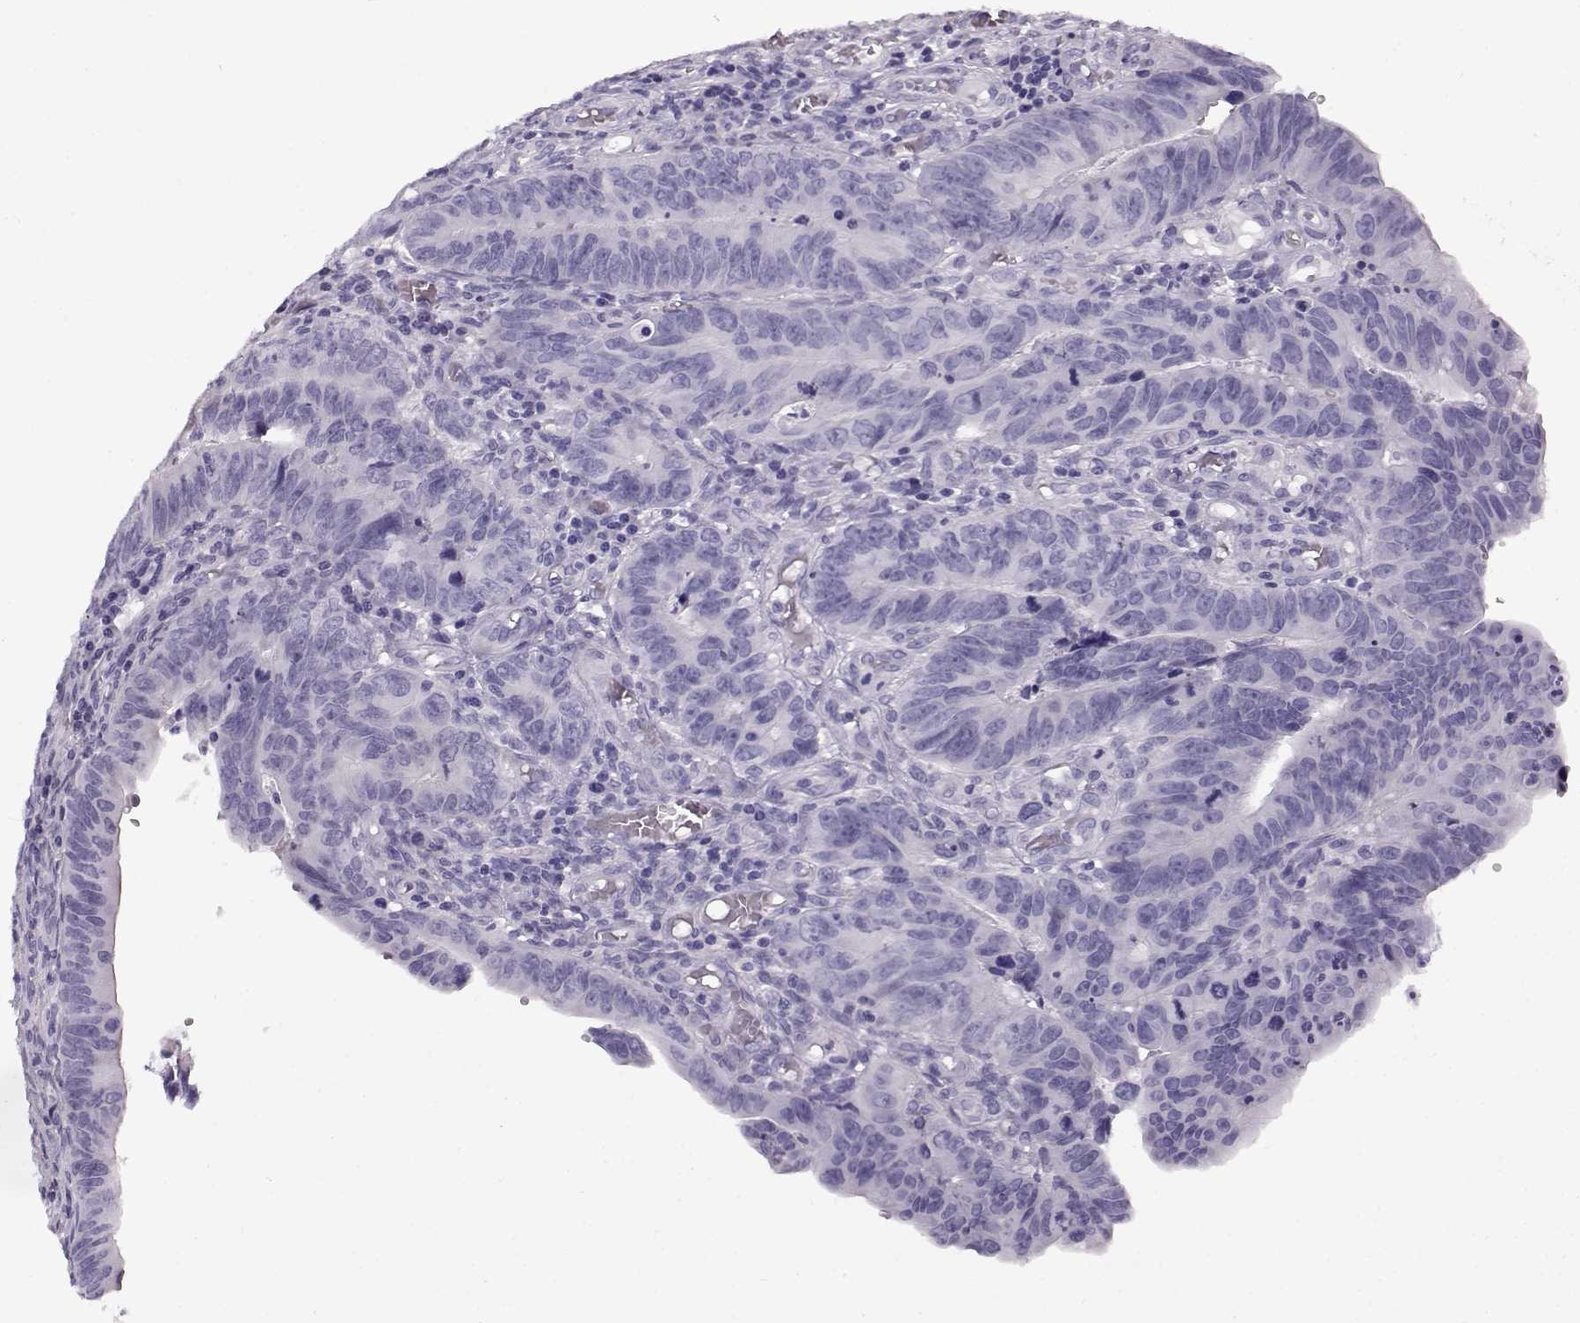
{"staining": {"intensity": "negative", "quantity": "none", "location": "none"}, "tissue": "colorectal cancer", "cell_type": "Tumor cells", "image_type": "cancer", "snomed": [{"axis": "morphology", "description": "Adenocarcinoma, NOS"}, {"axis": "topography", "description": "Colon"}], "caption": "Immunohistochemistry photomicrograph of neoplastic tissue: human colorectal adenocarcinoma stained with DAB shows no significant protein expression in tumor cells.", "gene": "GTSF1L", "patient": {"sex": "female", "age": 87}}